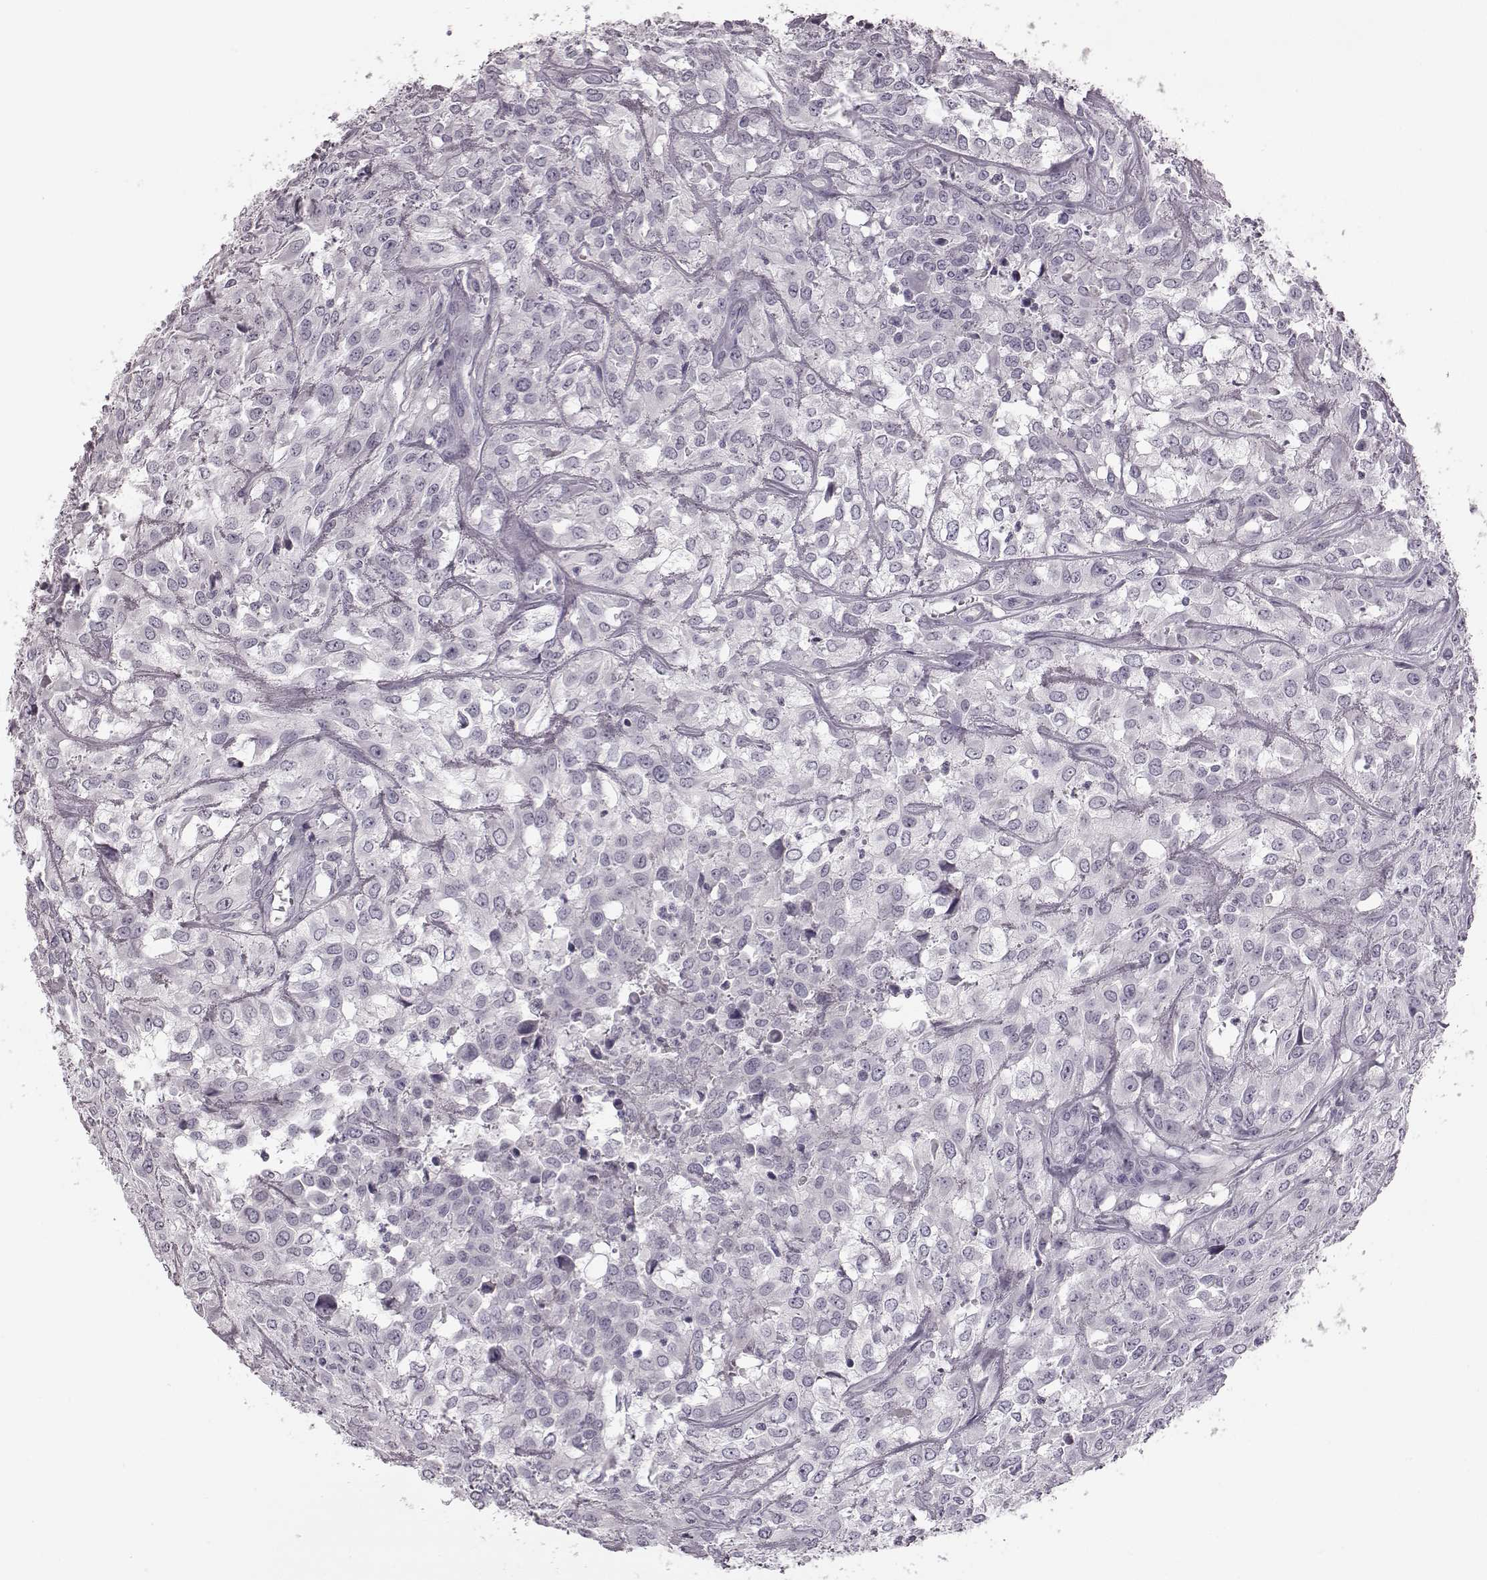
{"staining": {"intensity": "negative", "quantity": "none", "location": "none"}, "tissue": "urothelial cancer", "cell_type": "Tumor cells", "image_type": "cancer", "snomed": [{"axis": "morphology", "description": "Urothelial carcinoma, High grade"}, {"axis": "topography", "description": "Urinary bladder"}], "caption": "Tumor cells show no significant staining in high-grade urothelial carcinoma.", "gene": "ZNF433", "patient": {"sex": "male", "age": 67}}